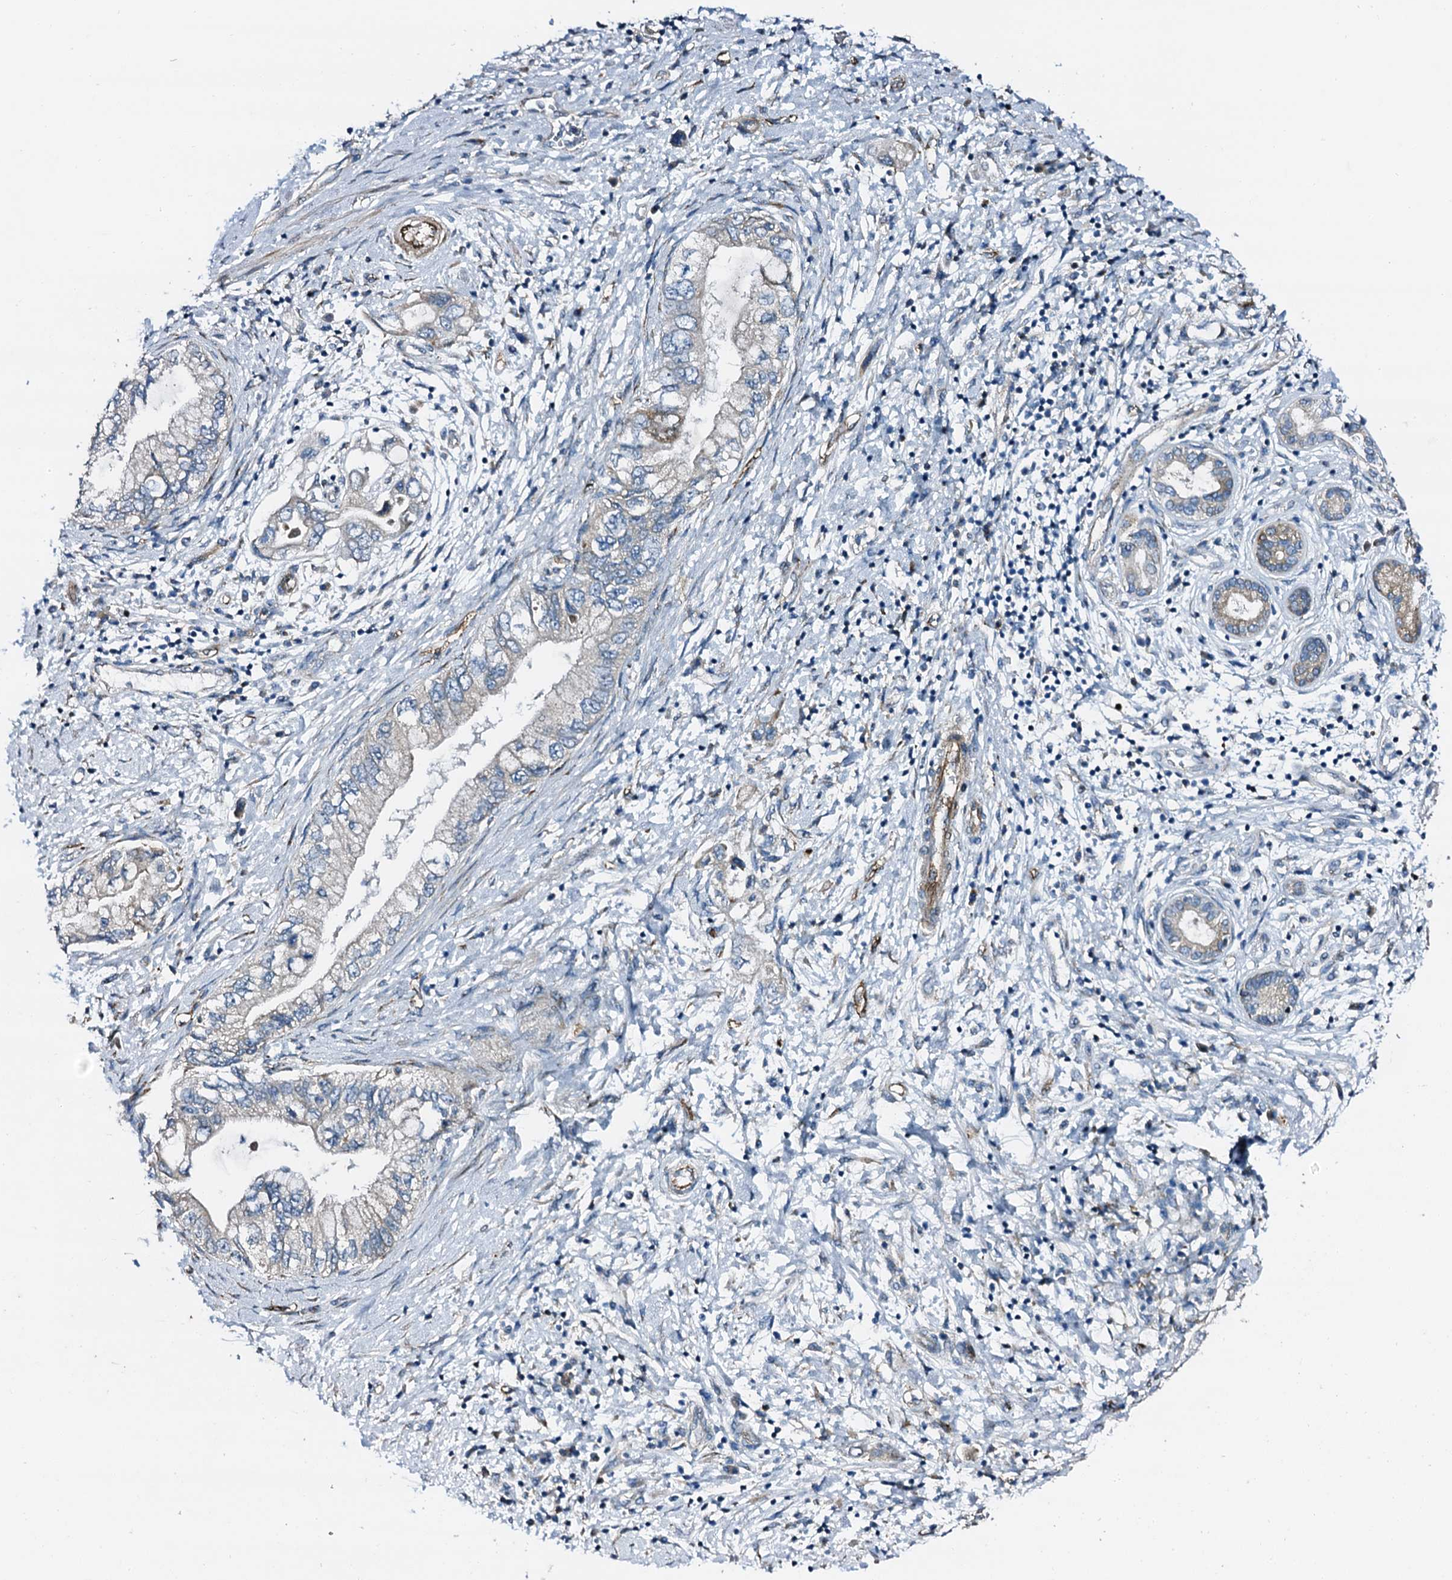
{"staining": {"intensity": "negative", "quantity": "none", "location": "none"}, "tissue": "pancreatic cancer", "cell_type": "Tumor cells", "image_type": "cancer", "snomed": [{"axis": "morphology", "description": "Adenocarcinoma, NOS"}, {"axis": "topography", "description": "Pancreas"}], "caption": "There is no significant staining in tumor cells of pancreatic adenocarcinoma.", "gene": "DBX1", "patient": {"sex": "female", "age": 73}}